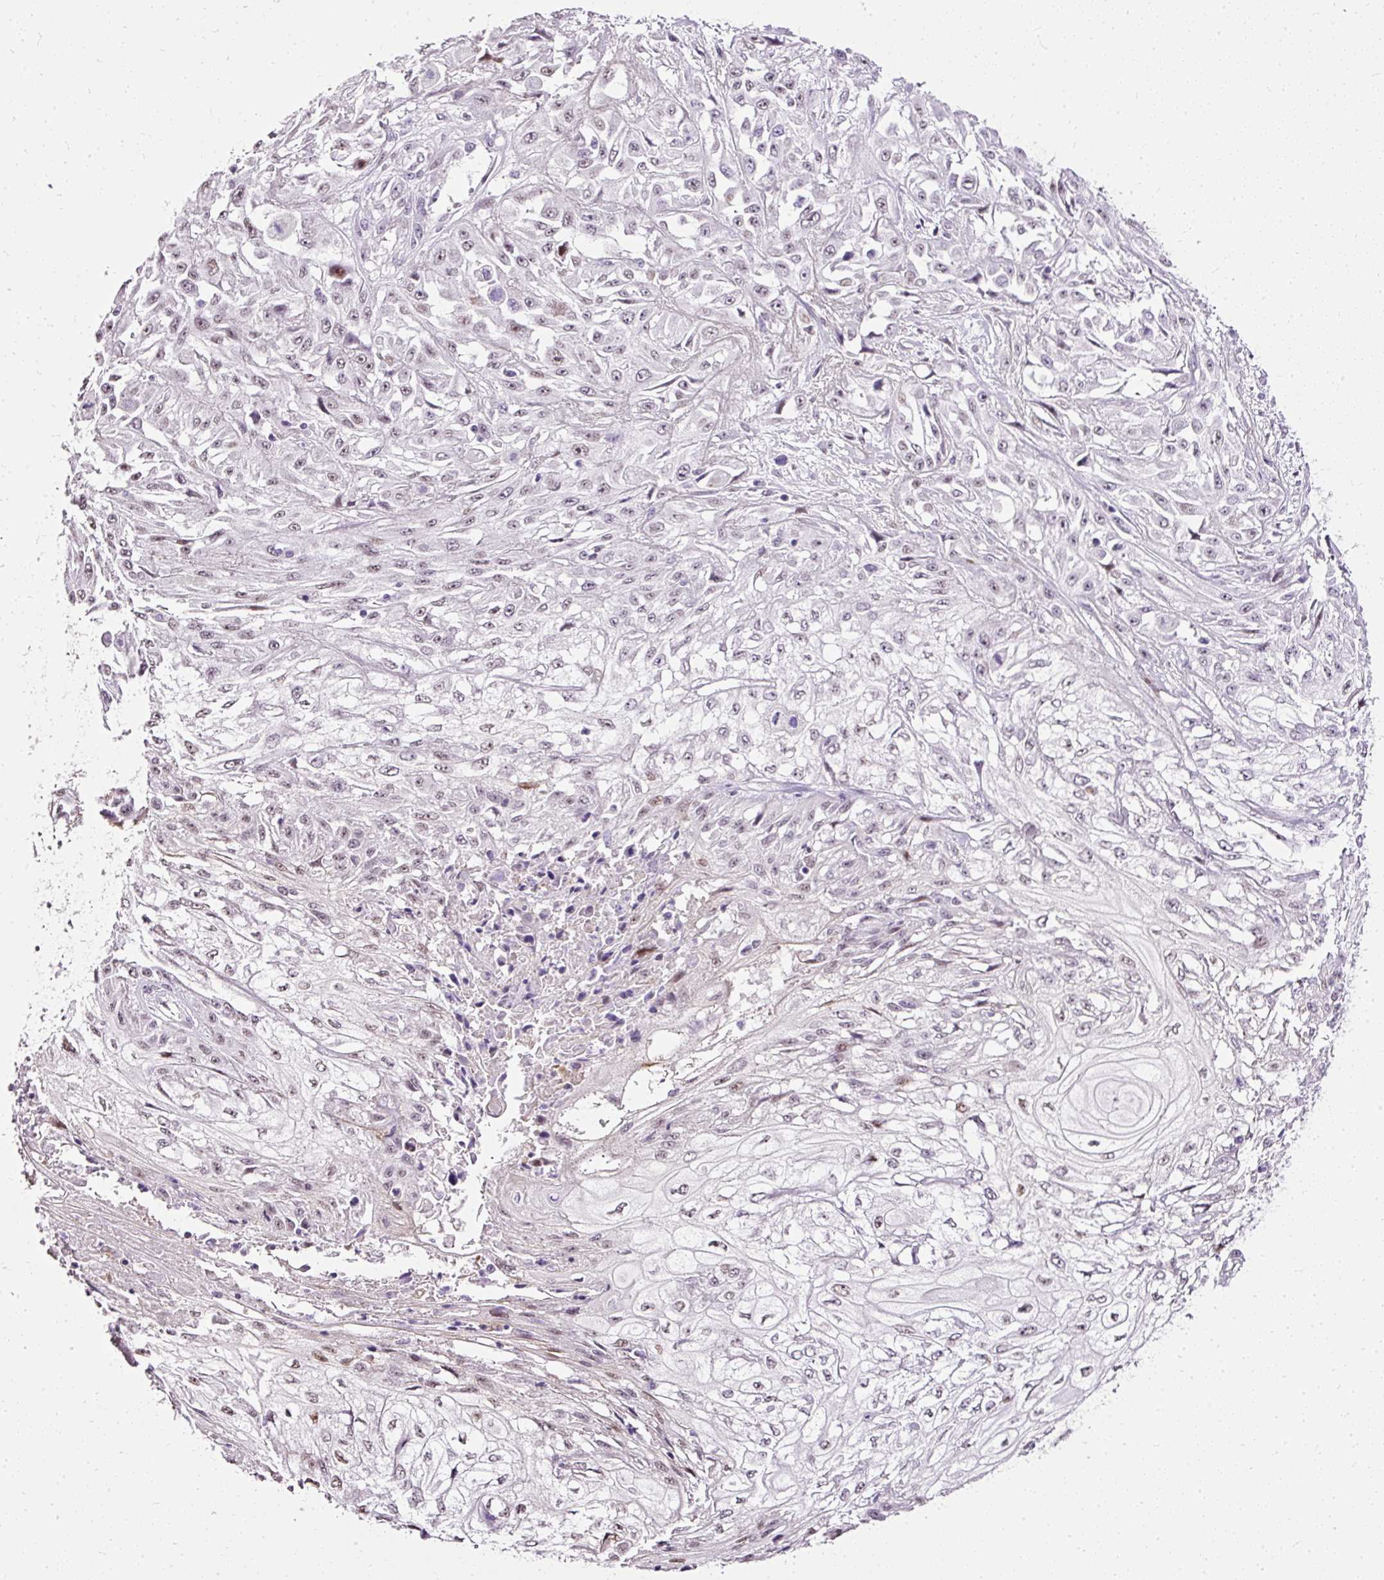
{"staining": {"intensity": "weak", "quantity": ">75%", "location": "nuclear"}, "tissue": "skin cancer", "cell_type": "Tumor cells", "image_type": "cancer", "snomed": [{"axis": "morphology", "description": "Squamous cell carcinoma, NOS"}, {"axis": "morphology", "description": "Squamous cell carcinoma, metastatic, NOS"}, {"axis": "topography", "description": "Skin"}, {"axis": "topography", "description": "Lymph node"}], "caption": "Human metastatic squamous cell carcinoma (skin) stained with a protein marker displays weak staining in tumor cells.", "gene": "PDE6B", "patient": {"sex": "male", "age": 75}}